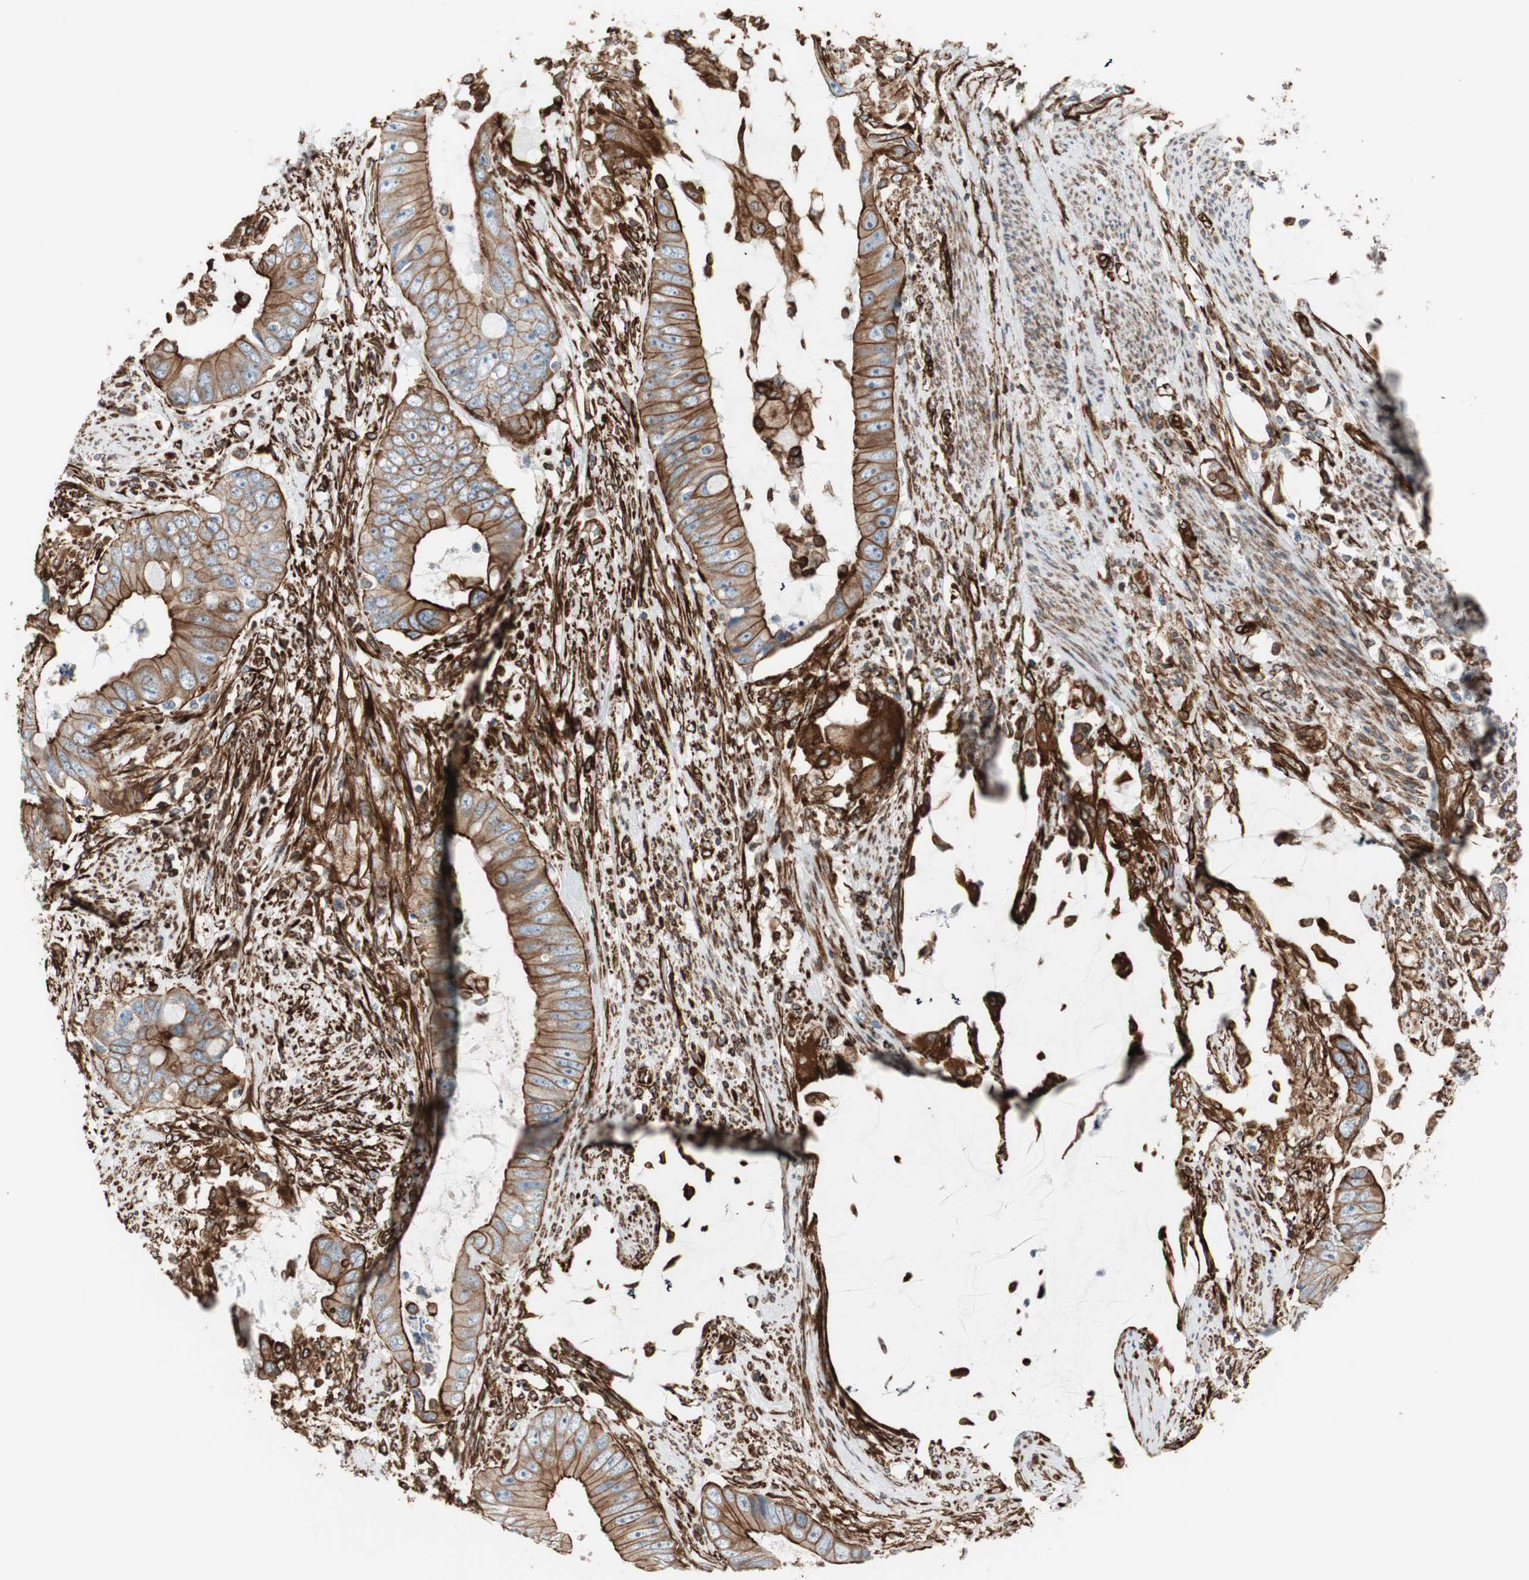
{"staining": {"intensity": "strong", "quantity": ">75%", "location": "cytoplasmic/membranous"}, "tissue": "colorectal cancer", "cell_type": "Tumor cells", "image_type": "cancer", "snomed": [{"axis": "morphology", "description": "Adenocarcinoma, NOS"}, {"axis": "topography", "description": "Rectum"}], "caption": "This photomicrograph displays colorectal cancer stained with IHC to label a protein in brown. The cytoplasmic/membranous of tumor cells show strong positivity for the protein. Nuclei are counter-stained blue.", "gene": "TCTA", "patient": {"sex": "female", "age": 77}}